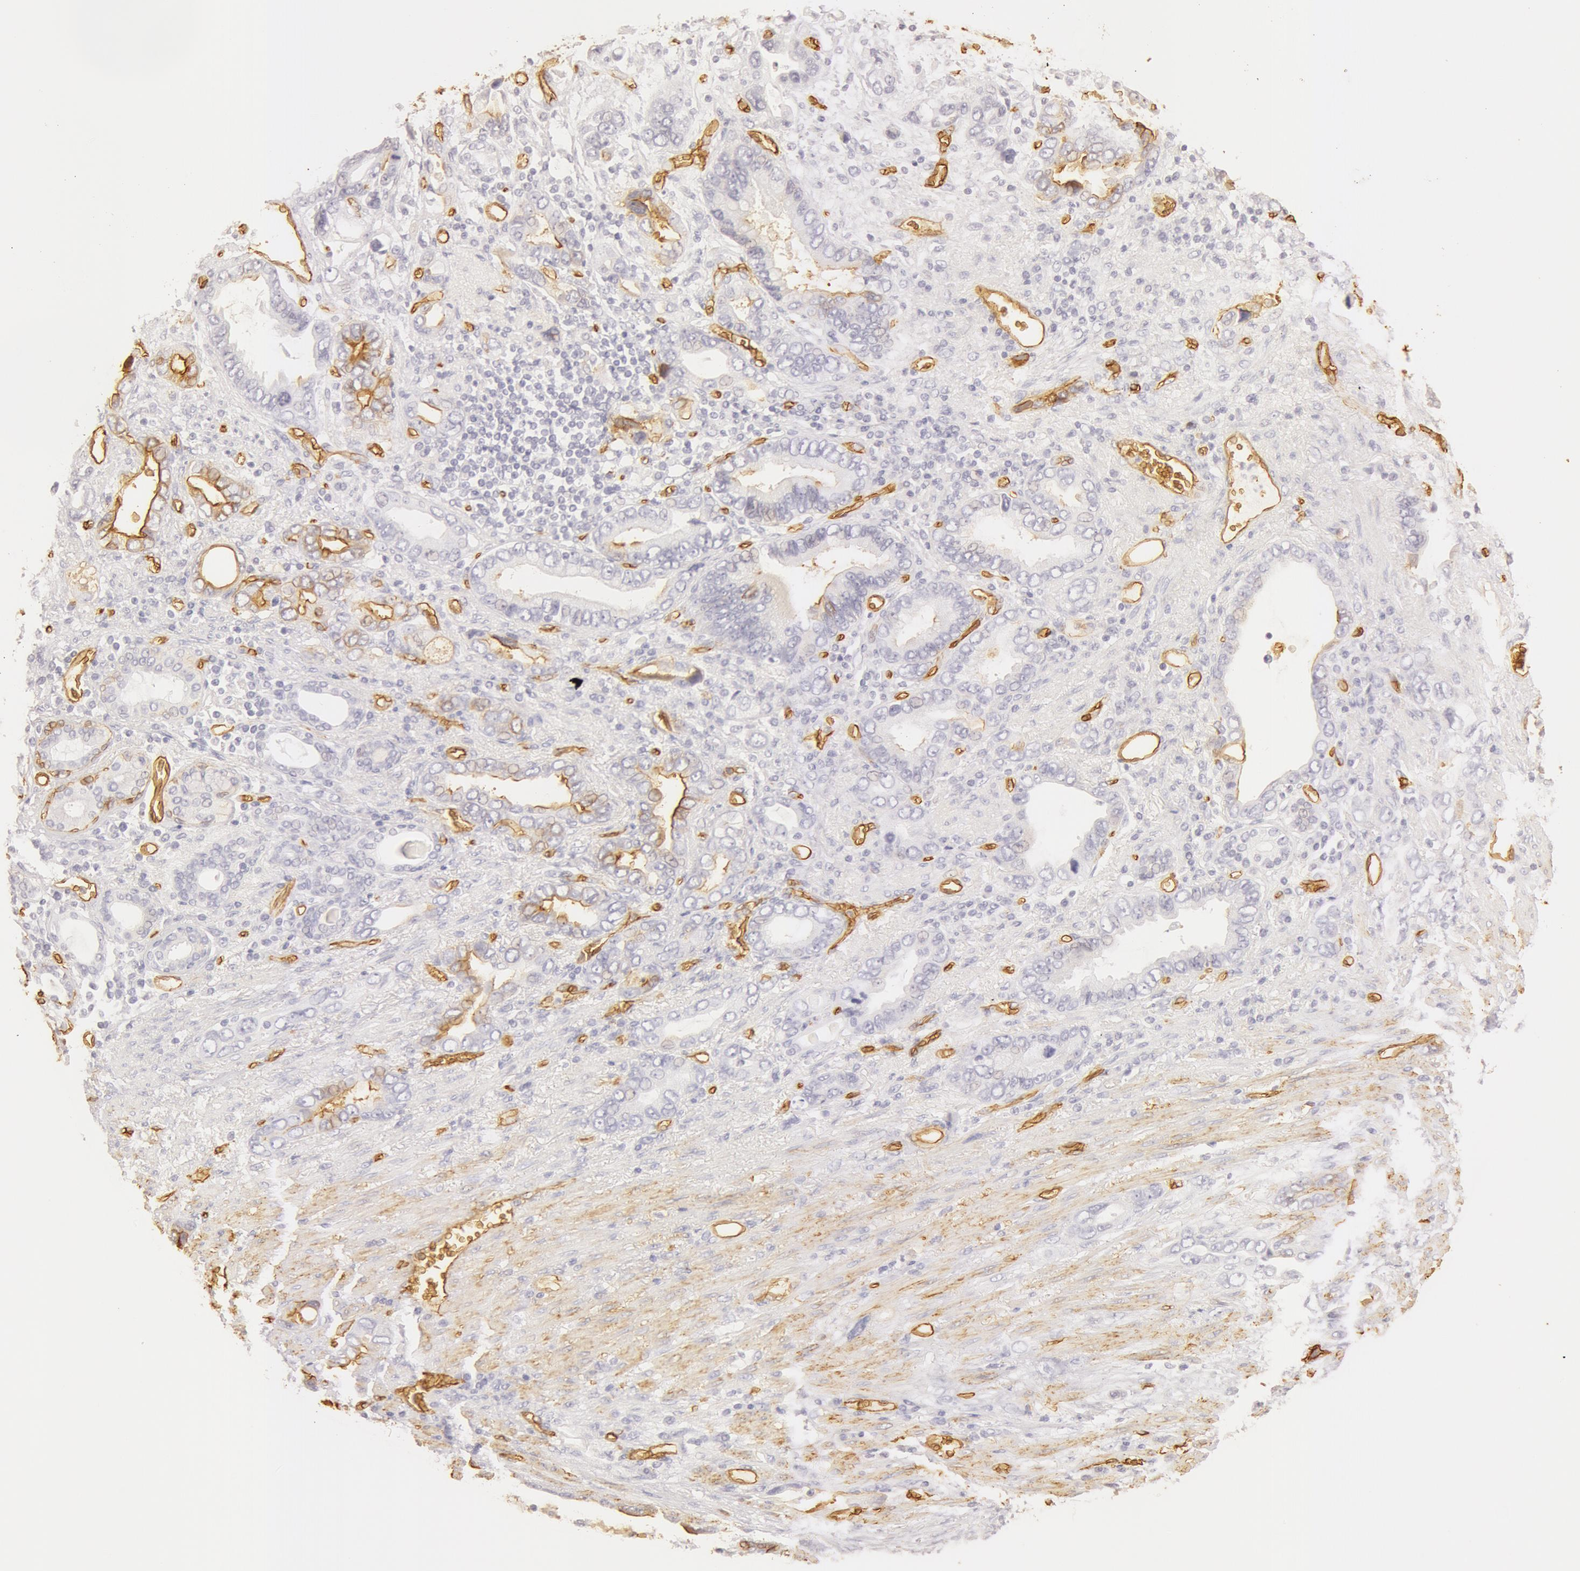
{"staining": {"intensity": "negative", "quantity": "none", "location": "none"}, "tissue": "stomach cancer", "cell_type": "Tumor cells", "image_type": "cancer", "snomed": [{"axis": "morphology", "description": "Adenocarcinoma, NOS"}, {"axis": "topography", "description": "Stomach"}], "caption": "Adenocarcinoma (stomach) was stained to show a protein in brown. There is no significant staining in tumor cells.", "gene": "AQP1", "patient": {"sex": "male", "age": 78}}